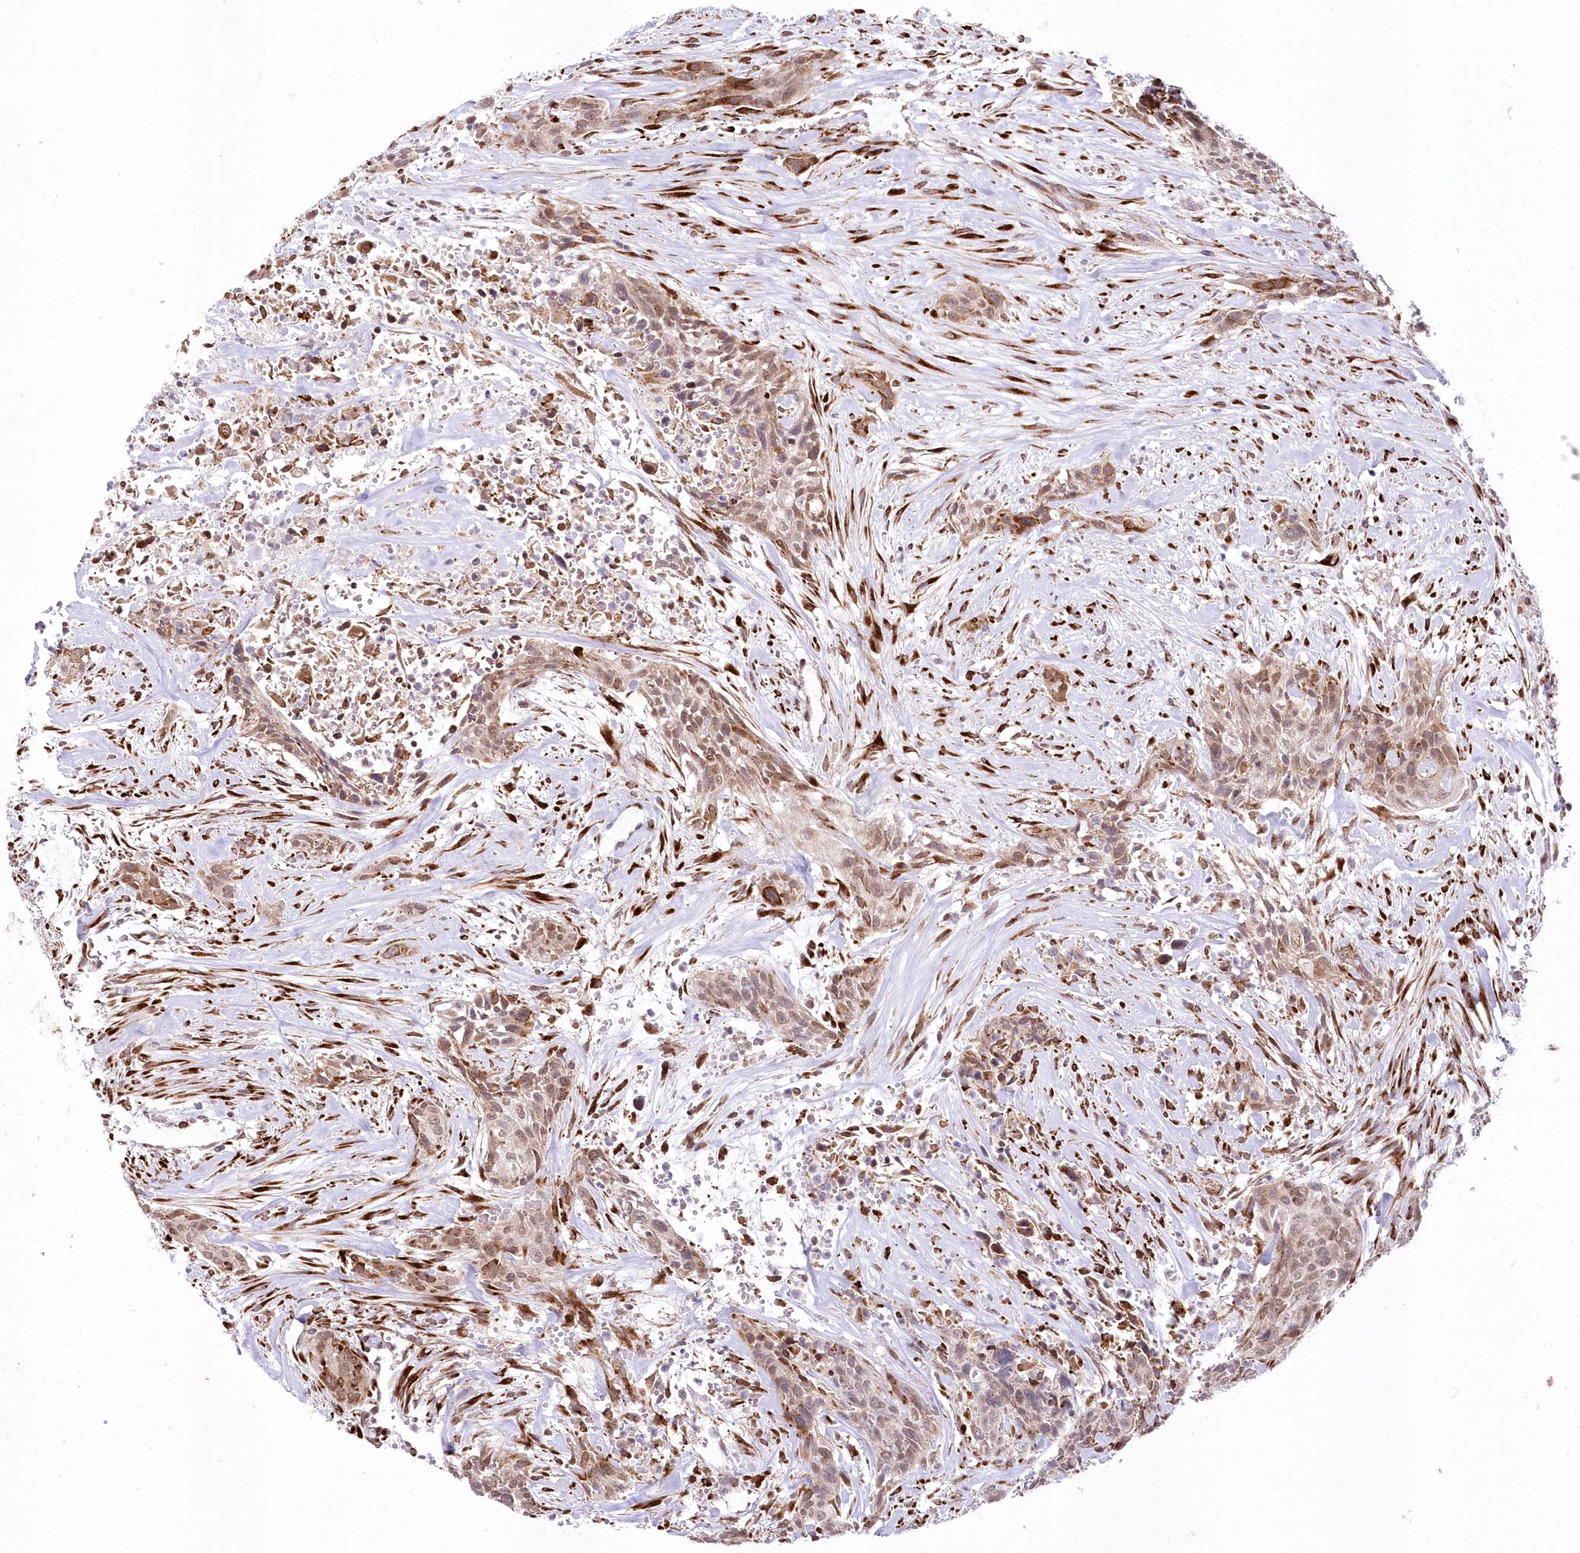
{"staining": {"intensity": "weak", "quantity": "25%-75%", "location": "cytoplasmic/membranous,nuclear"}, "tissue": "urothelial cancer", "cell_type": "Tumor cells", "image_type": "cancer", "snomed": [{"axis": "morphology", "description": "Urothelial carcinoma, High grade"}, {"axis": "topography", "description": "Urinary bladder"}], "caption": "IHC staining of urothelial cancer, which displays low levels of weak cytoplasmic/membranous and nuclear positivity in about 25%-75% of tumor cells indicating weak cytoplasmic/membranous and nuclear protein staining. The staining was performed using DAB (brown) for protein detection and nuclei were counterstained in hematoxylin (blue).", "gene": "LDB1", "patient": {"sex": "male", "age": 35}}